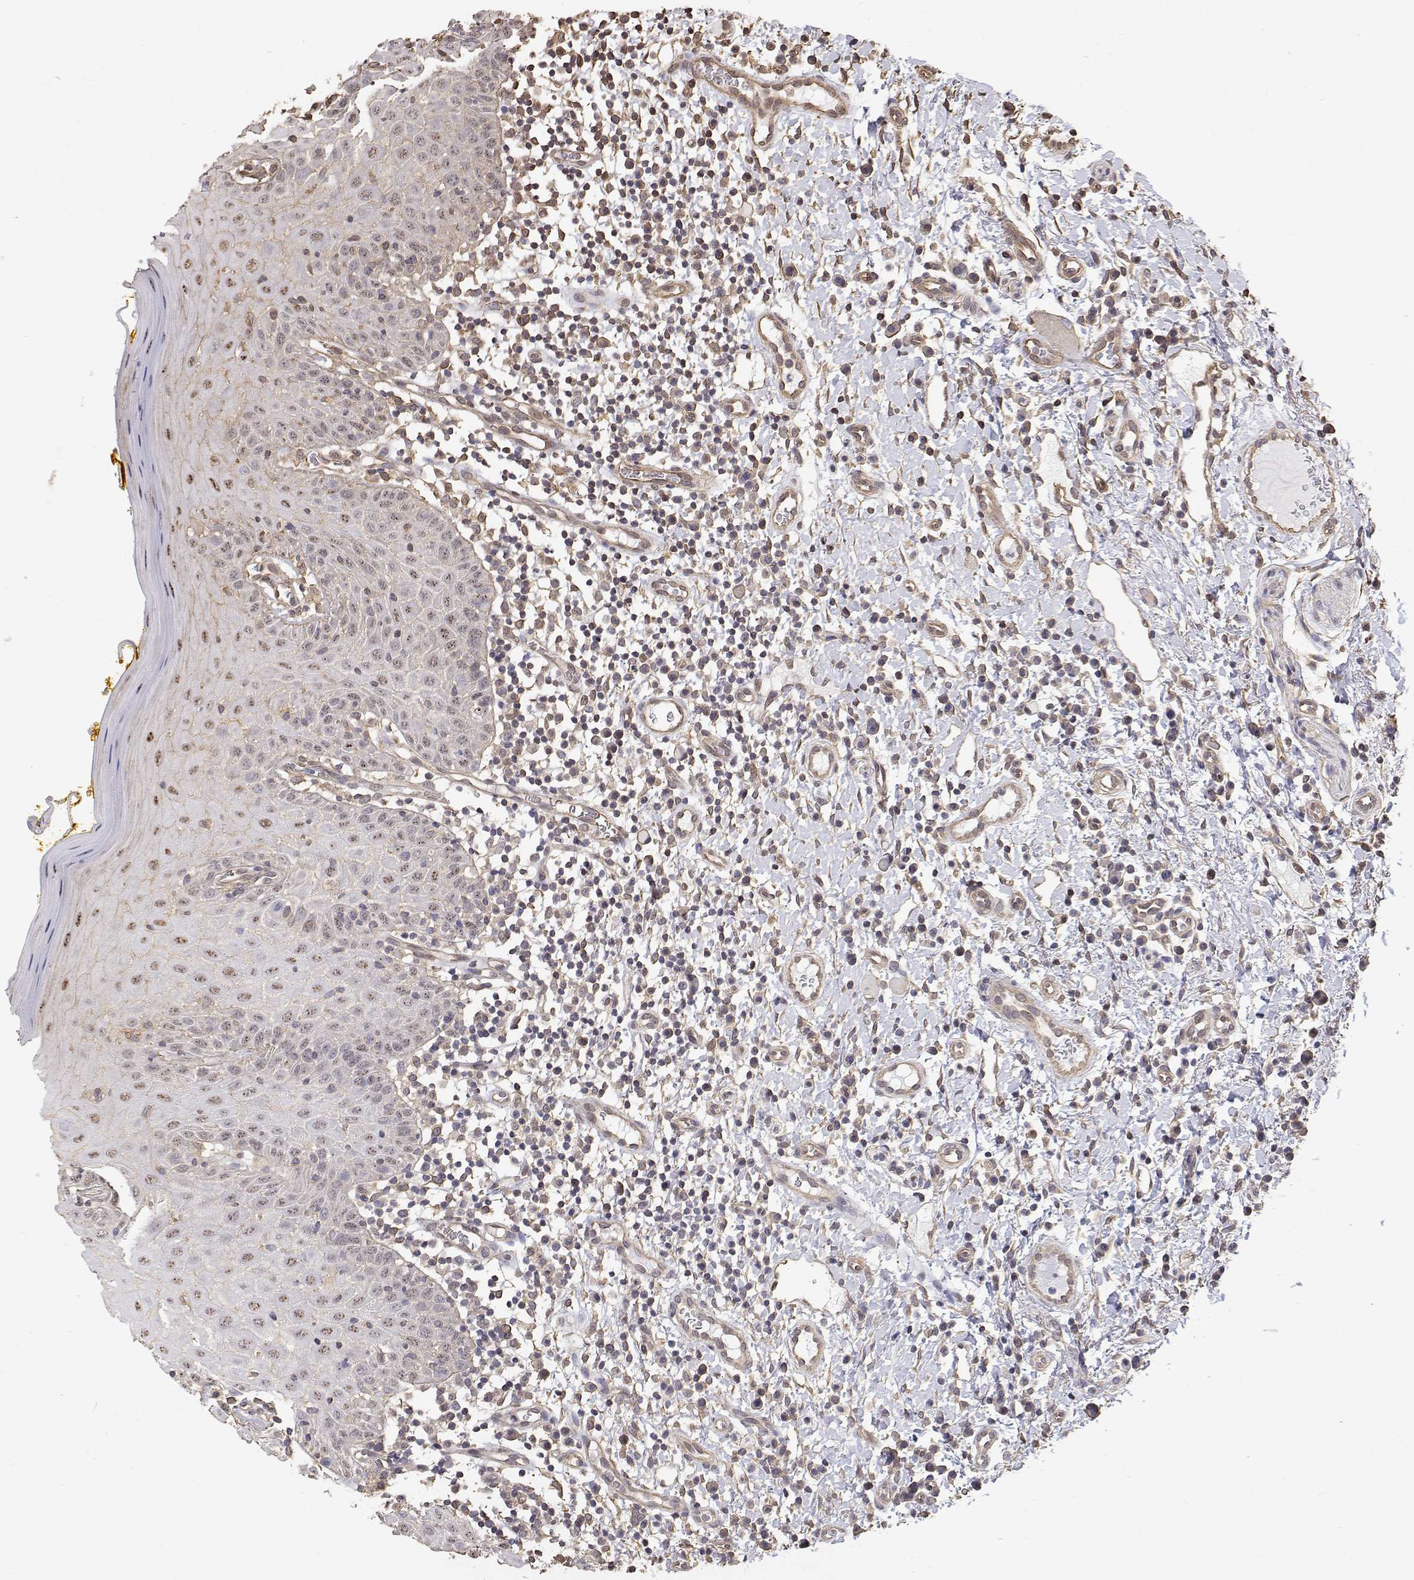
{"staining": {"intensity": "weak", "quantity": "25%-75%", "location": "nuclear"}, "tissue": "oral mucosa", "cell_type": "Squamous epithelial cells", "image_type": "normal", "snomed": [{"axis": "morphology", "description": "Normal tissue, NOS"}, {"axis": "topography", "description": "Oral tissue"}, {"axis": "topography", "description": "Tounge, NOS"}], "caption": "Immunohistochemical staining of normal oral mucosa reveals weak nuclear protein expression in about 25%-75% of squamous epithelial cells. The staining was performed using DAB to visualize the protein expression in brown, while the nuclei were stained in blue with hematoxylin (Magnification: 20x).", "gene": "GSDMA", "patient": {"sex": "female", "age": 58}}